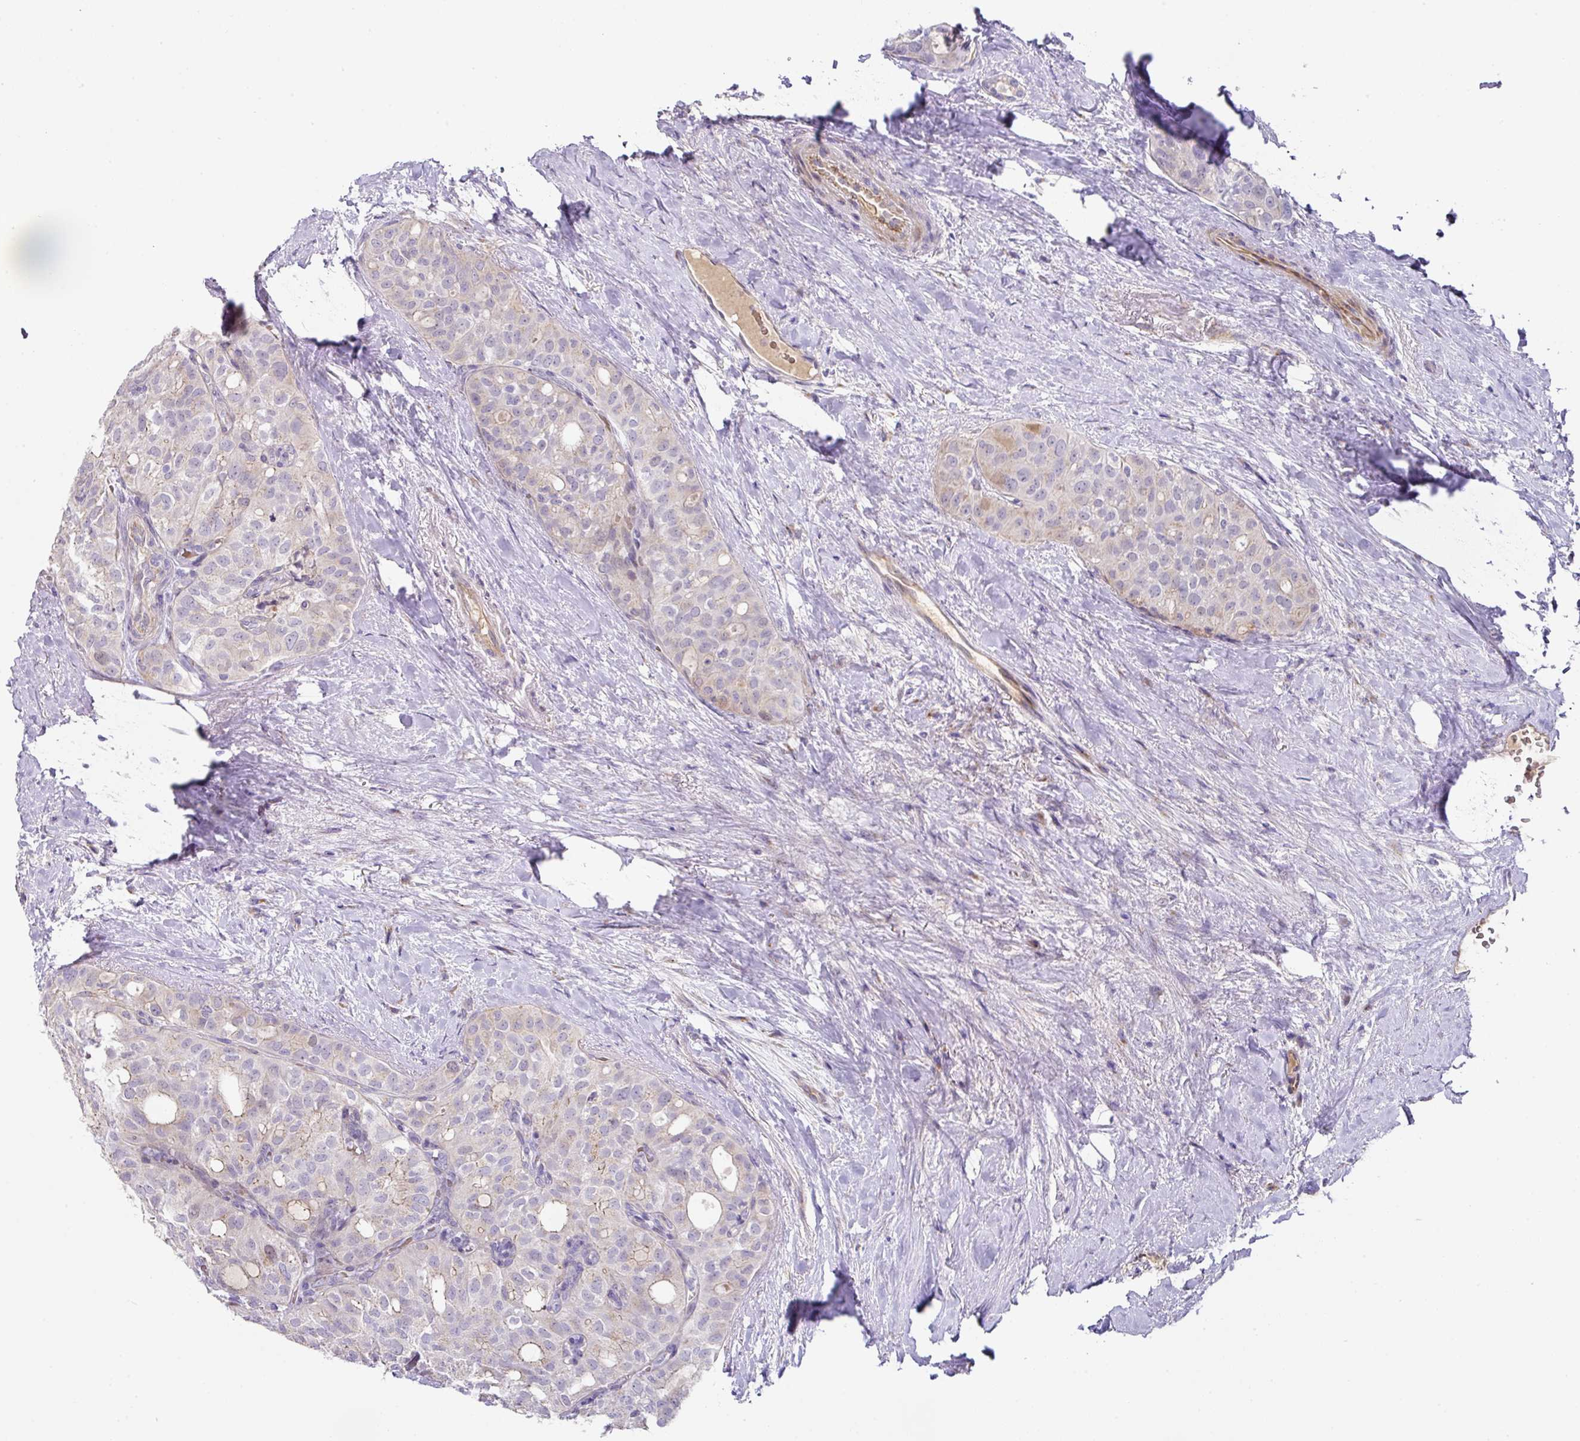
{"staining": {"intensity": "negative", "quantity": "none", "location": "none"}, "tissue": "thyroid cancer", "cell_type": "Tumor cells", "image_type": "cancer", "snomed": [{"axis": "morphology", "description": "Follicular adenoma carcinoma, NOS"}, {"axis": "topography", "description": "Thyroid gland"}], "caption": "IHC micrograph of neoplastic tissue: thyroid cancer (follicular adenoma carcinoma) stained with DAB (3,3'-diaminobenzidine) demonstrates no significant protein staining in tumor cells. (DAB (3,3'-diaminobenzidine) immunohistochemistry (IHC) with hematoxylin counter stain).", "gene": "TARM1", "patient": {"sex": "male", "age": 75}}